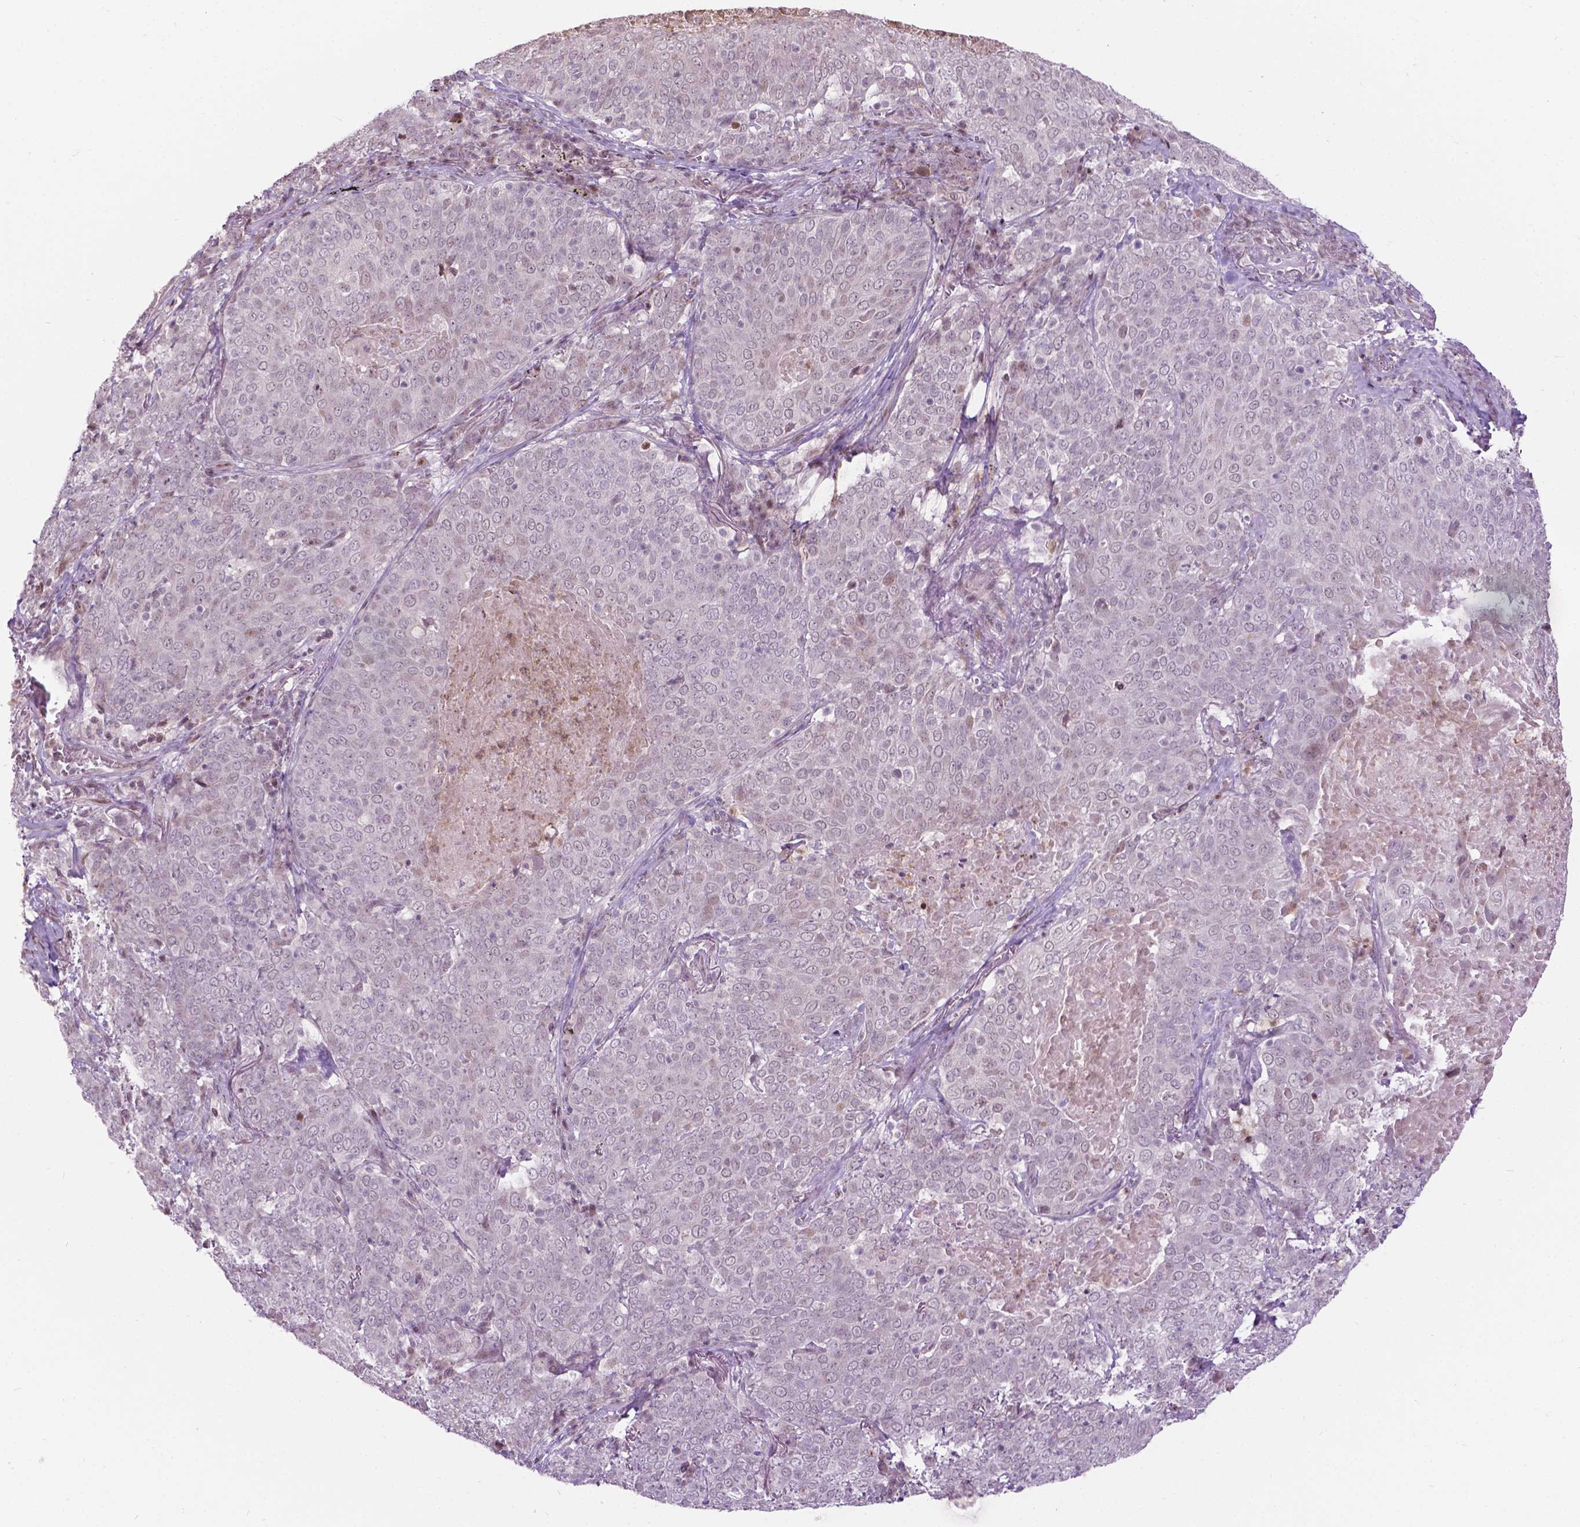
{"staining": {"intensity": "negative", "quantity": "none", "location": "none"}, "tissue": "lung cancer", "cell_type": "Tumor cells", "image_type": "cancer", "snomed": [{"axis": "morphology", "description": "Squamous cell carcinoma, NOS"}, {"axis": "topography", "description": "Lung"}], "caption": "Human squamous cell carcinoma (lung) stained for a protein using IHC exhibits no staining in tumor cells.", "gene": "PTPN18", "patient": {"sex": "male", "age": 82}}